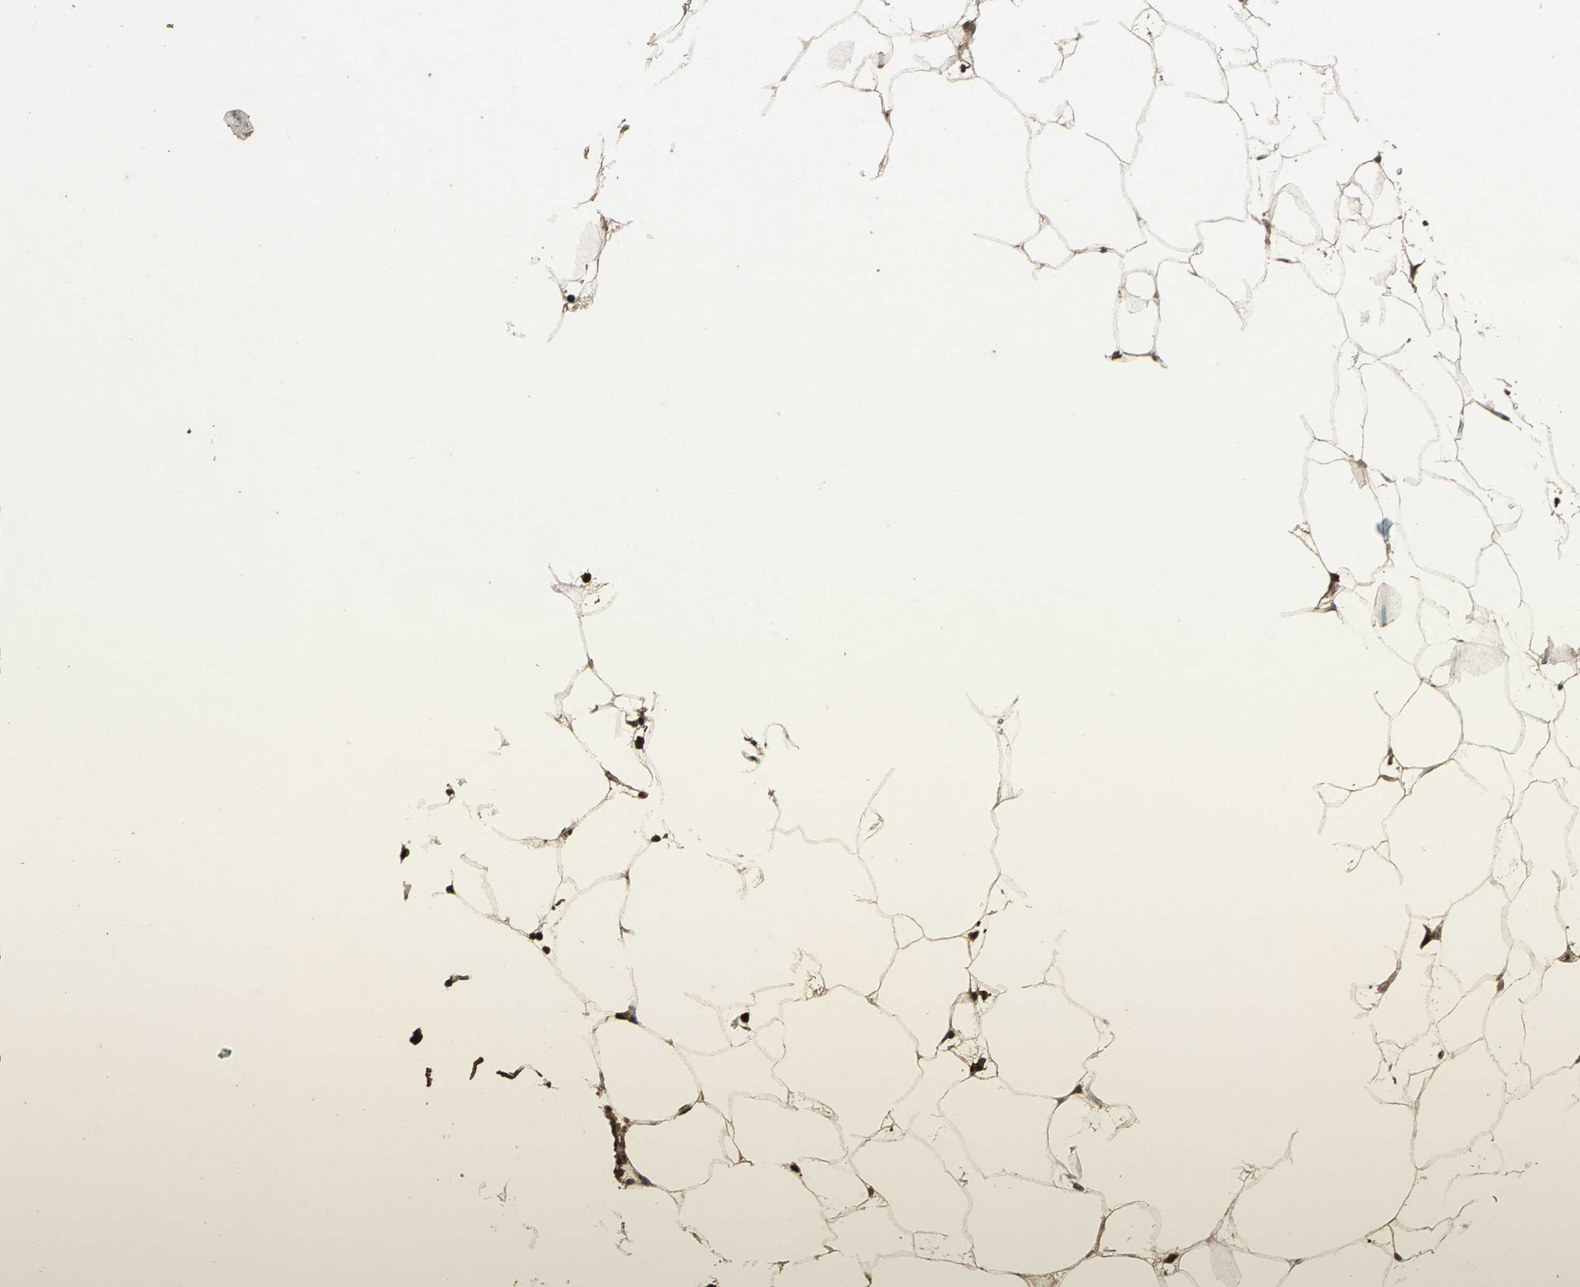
{"staining": {"intensity": "moderate", "quantity": ">75%", "location": "cytoplasmic/membranous"}, "tissue": "adipose tissue", "cell_type": "Adipocytes", "image_type": "normal", "snomed": [{"axis": "morphology", "description": "Normal tissue, NOS"}, {"axis": "morphology", "description": "Duct carcinoma"}, {"axis": "topography", "description": "Breast"}, {"axis": "topography", "description": "Adipose tissue"}], "caption": "Protein expression analysis of benign adipose tissue displays moderate cytoplasmic/membranous staining in about >75% of adipocytes. The protein of interest is stained brown, and the nuclei are stained in blue (DAB IHC with brightfield microscopy, high magnification).", "gene": "PYCARD", "patient": {"sex": "female", "age": 37}}